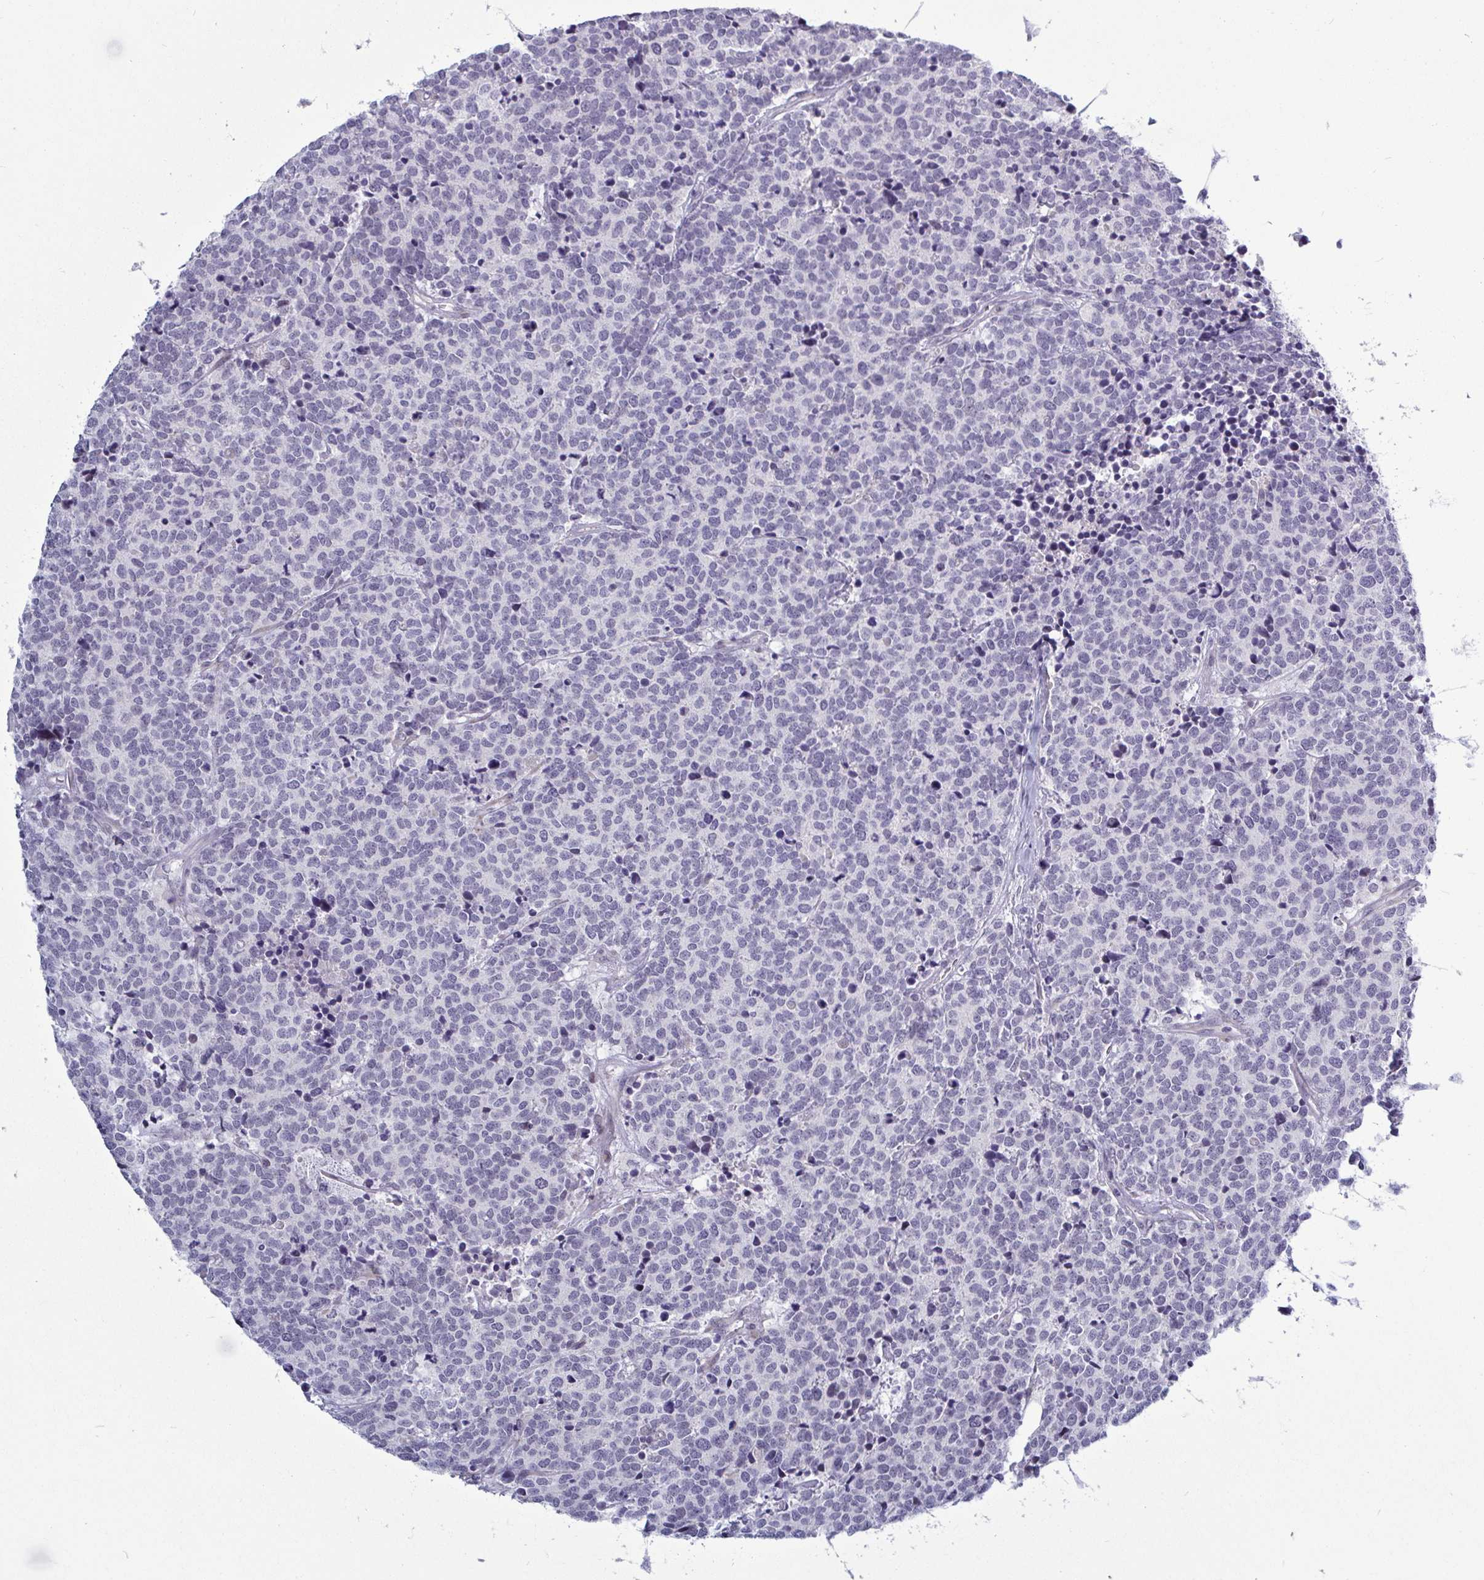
{"staining": {"intensity": "negative", "quantity": "none", "location": "none"}, "tissue": "carcinoid", "cell_type": "Tumor cells", "image_type": "cancer", "snomed": [{"axis": "morphology", "description": "Carcinoid, malignant, NOS"}, {"axis": "topography", "description": "Skin"}], "caption": "Immunohistochemistry (IHC) of human carcinoid reveals no positivity in tumor cells. The staining was performed using DAB to visualize the protein expression in brown, while the nuclei were stained in blue with hematoxylin (Magnification: 20x).", "gene": "TCEAL8", "patient": {"sex": "female", "age": 79}}